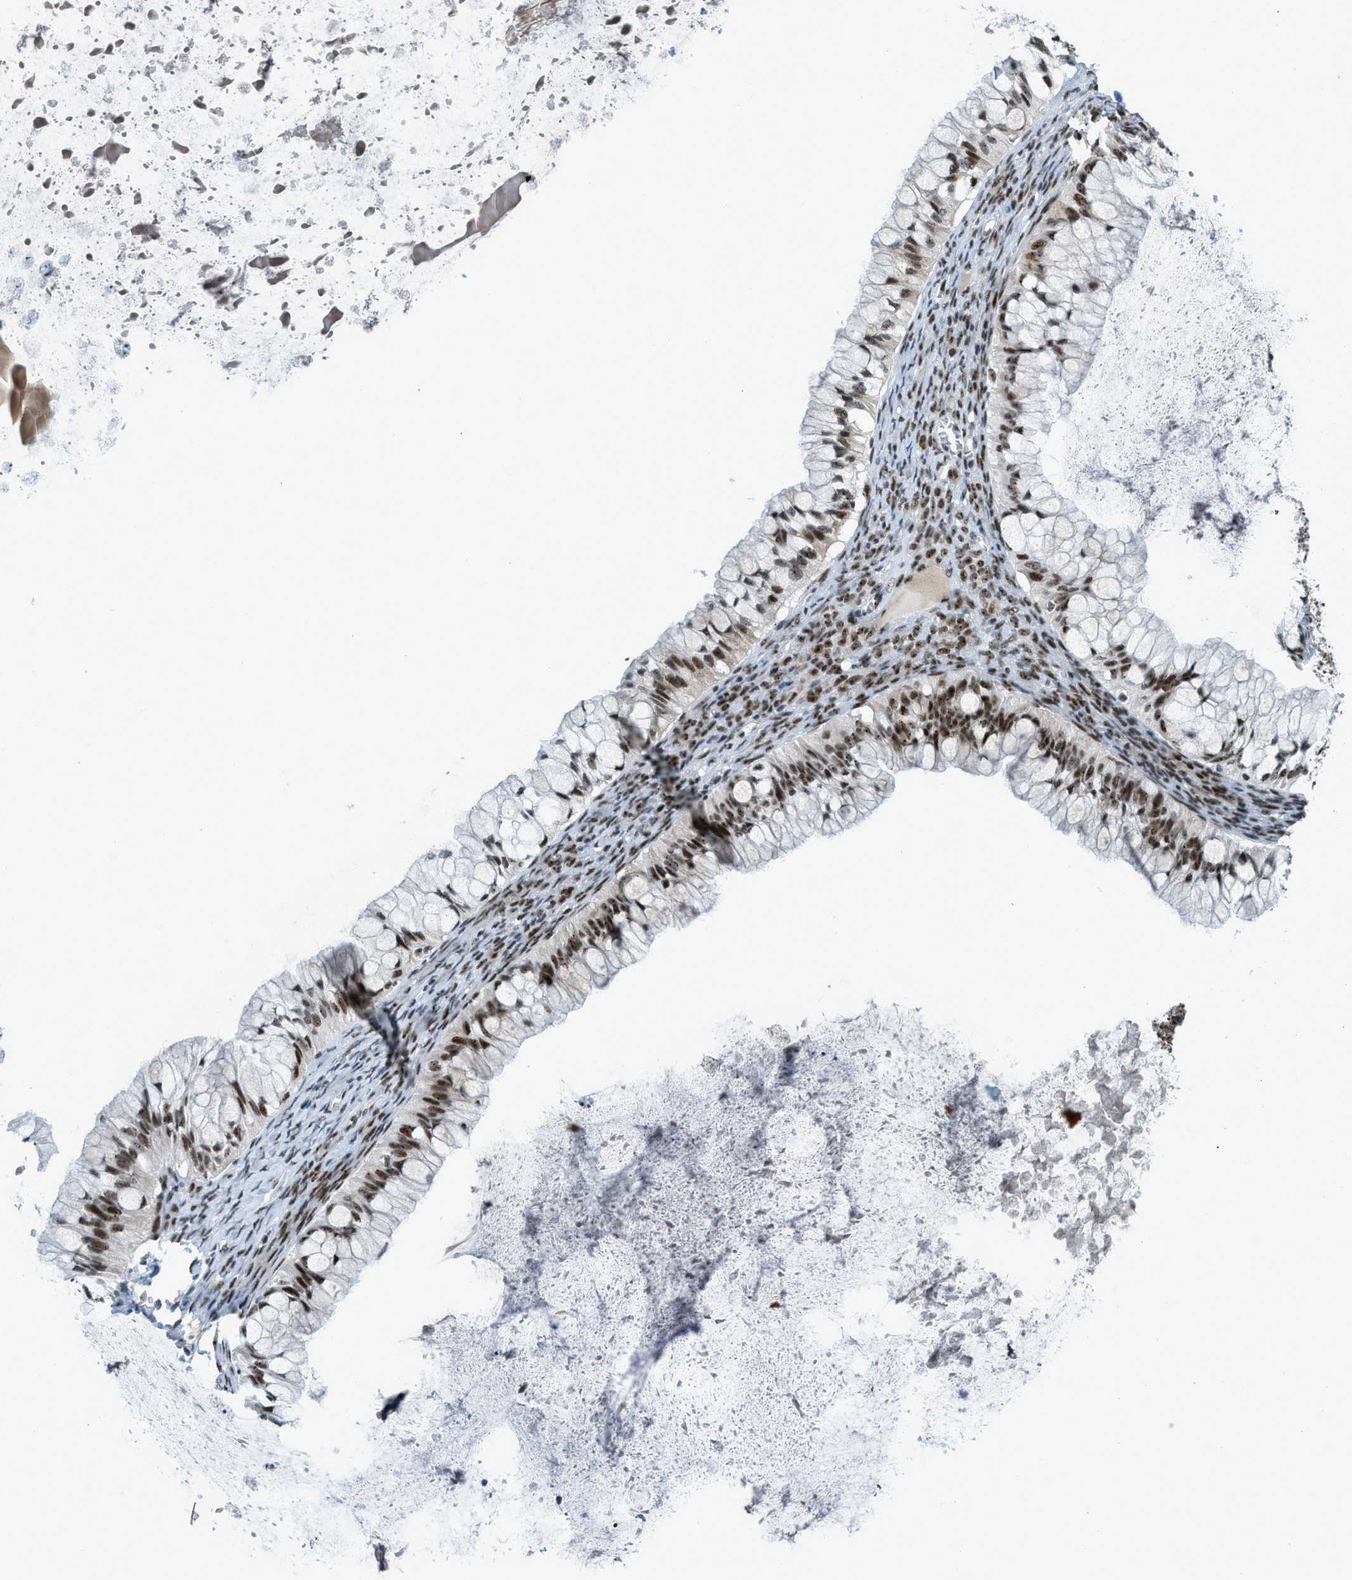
{"staining": {"intensity": "moderate", "quantity": ">75%", "location": "nuclear"}, "tissue": "ovarian cancer", "cell_type": "Tumor cells", "image_type": "cancer", "snomed": [{"axis": "morphology", "description": "Cystadenocarcinoma, mucinous, NOS"}, {"axis": "topography", "description": "Ovary"}], "caption": "IHC (DAB) staining of human mucinous cystadenocarcinoma (ovarian) exhibits moderate nuclear protein expression in approximately >75% of tumor cells.", "gene": "URB1", "patient": {"sex": "female", "age": 57}}